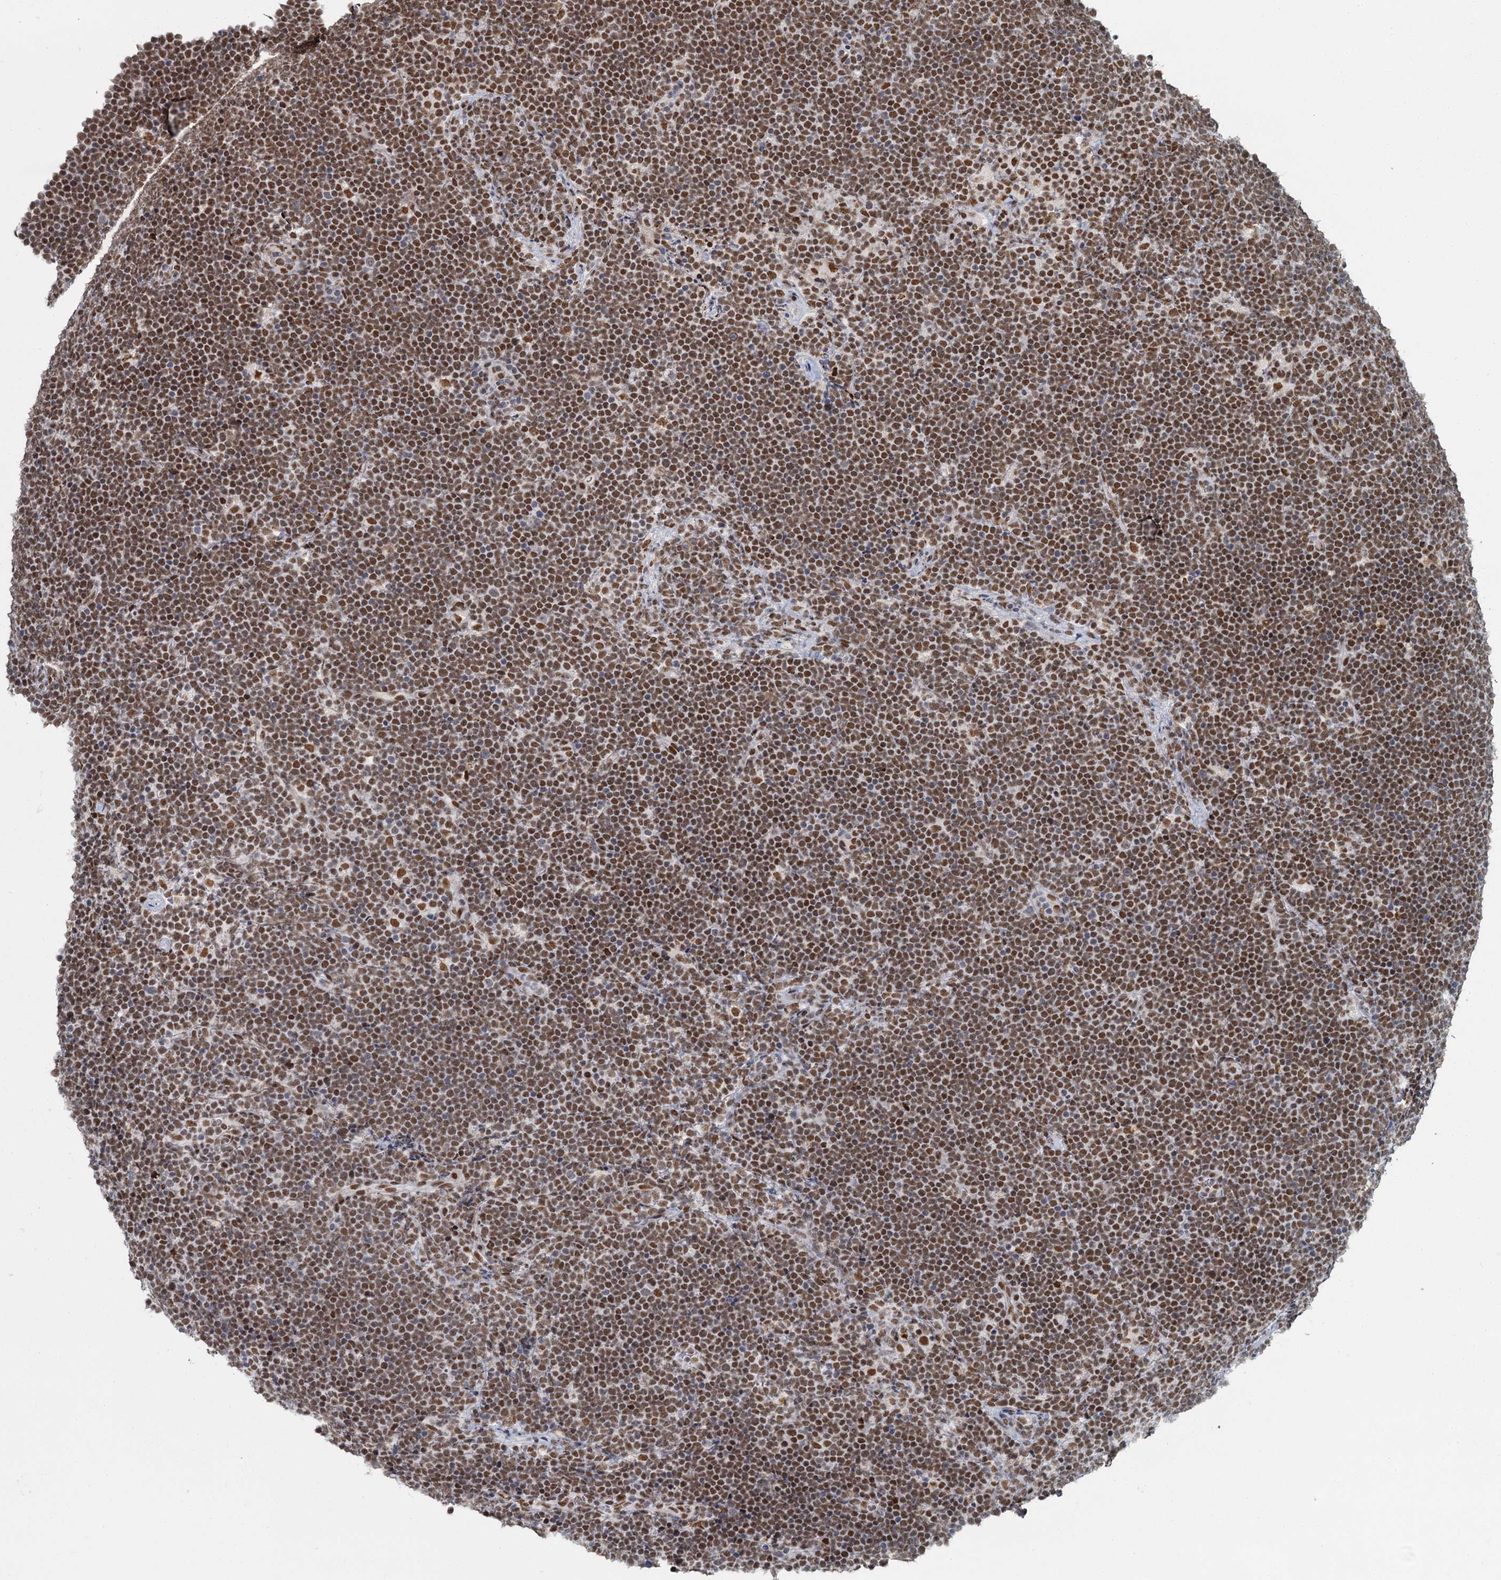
{"staining": {"intensity": "moderate", "quantity": ">75%", "location": "nuclear"}, "tissue": "lymphoma", "cell_type": "Tumor cells", "image_type": "cancer", "snomed": [{"axis": "morphology", "description": "Malignant lymphoma, non-Hodgkin's type, High grade"}, {"axis": "topography", "description": "Lymph node"}], "caption": "Brown immunohistochemical staining in human lymphoma demonstrates moderate nuclear staining in about >75% of tumor cells.", "gene": "RPRD1A", "patient": {"sex": "male", "age": 13}}